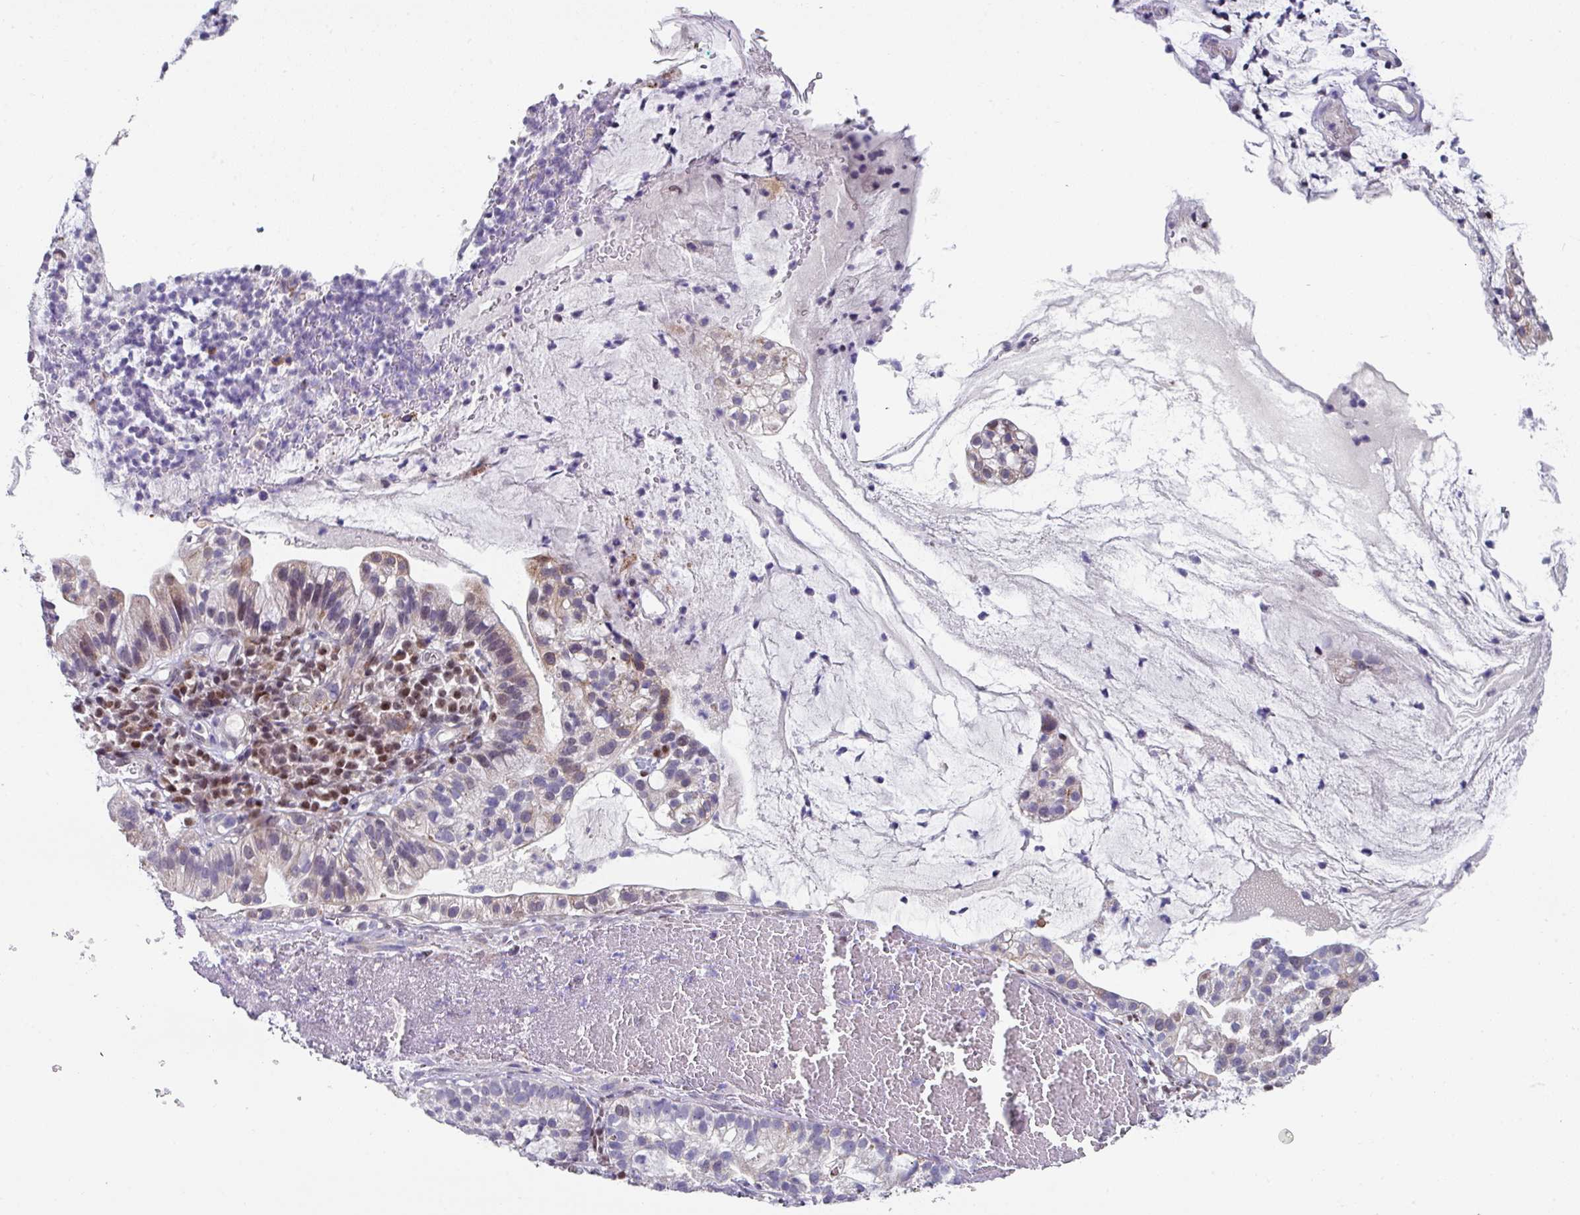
{"staining": {"intensity": "moderate", "quantity": "<25%", "location": "cytoplasmic/membranous"}, "tissue": "cervical cancer", "cell_type": "Tumor cells", "image_type": "cancer", "snomed": [{"axis": "morphology", "description": "Adenocarcinoma, NOS"}, {"axis": "topography", "description": "Cervix"}], "caption": "Protein staining of adenocarcinoma (cervical) tissue exhibits moderate cytoplasmic/membranous staining in approximately <25% of tumor cells.", "gene": "CBX7", "patient": {"sex": "female", "age": 41}}